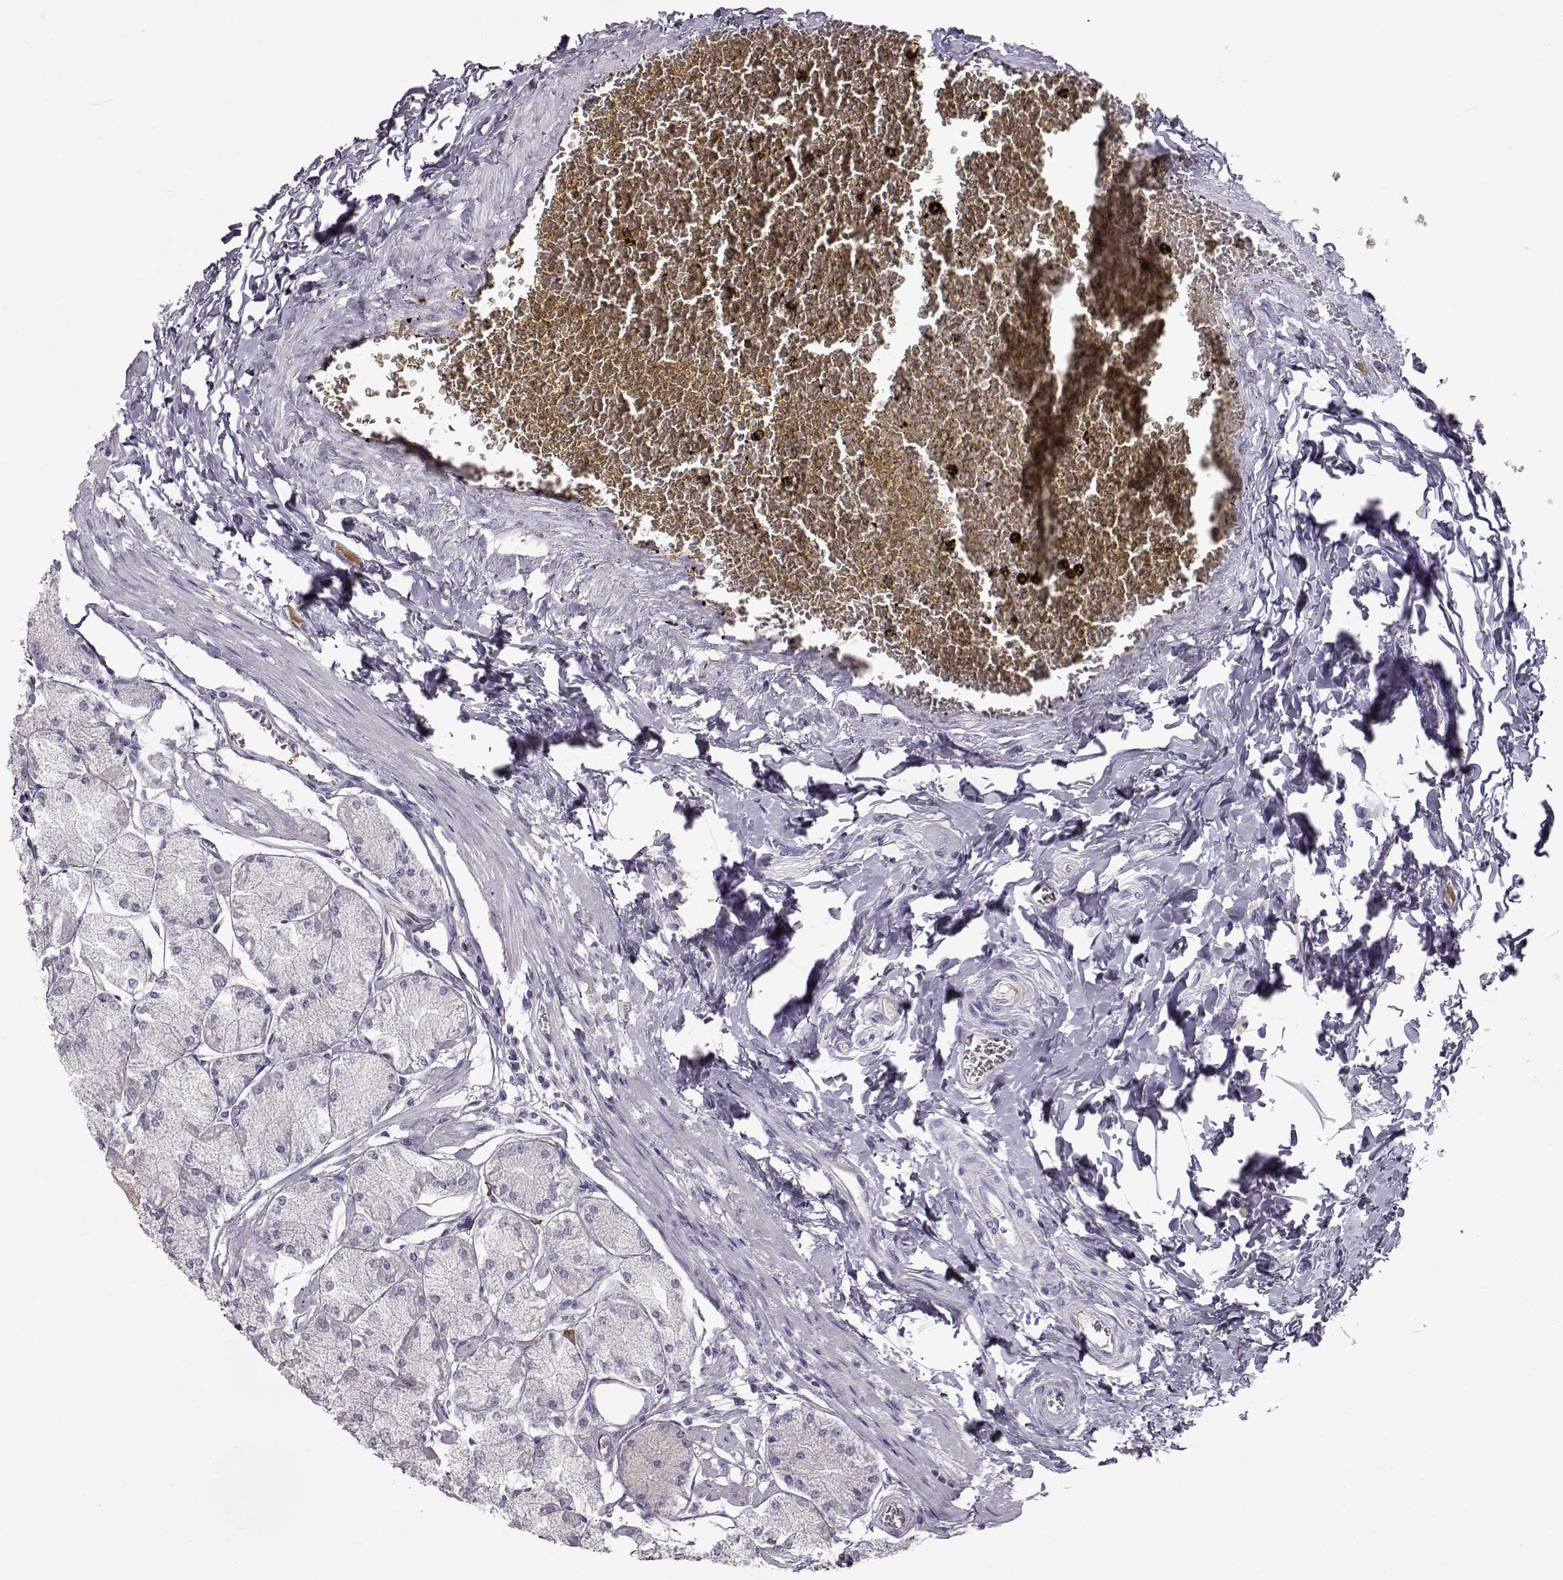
{"staining": {"intensity": "negative", "quantity": "none", "location": "none"}, "tissue": "stomach", "cell_type": "Glandular cells", "image_type": "normal", "snomed": [{"axis": "morphology", "description": "Normal tissue, NOS"}, {"axis": "topography", "description": "Stomach, upper"}], "caption": "Immunohistochemical staining of unremarkable stomach demonstrates no significant positivity in glandular cells.", "gene": "CCL19", "patient": {"sex": "male", "age": 60}}